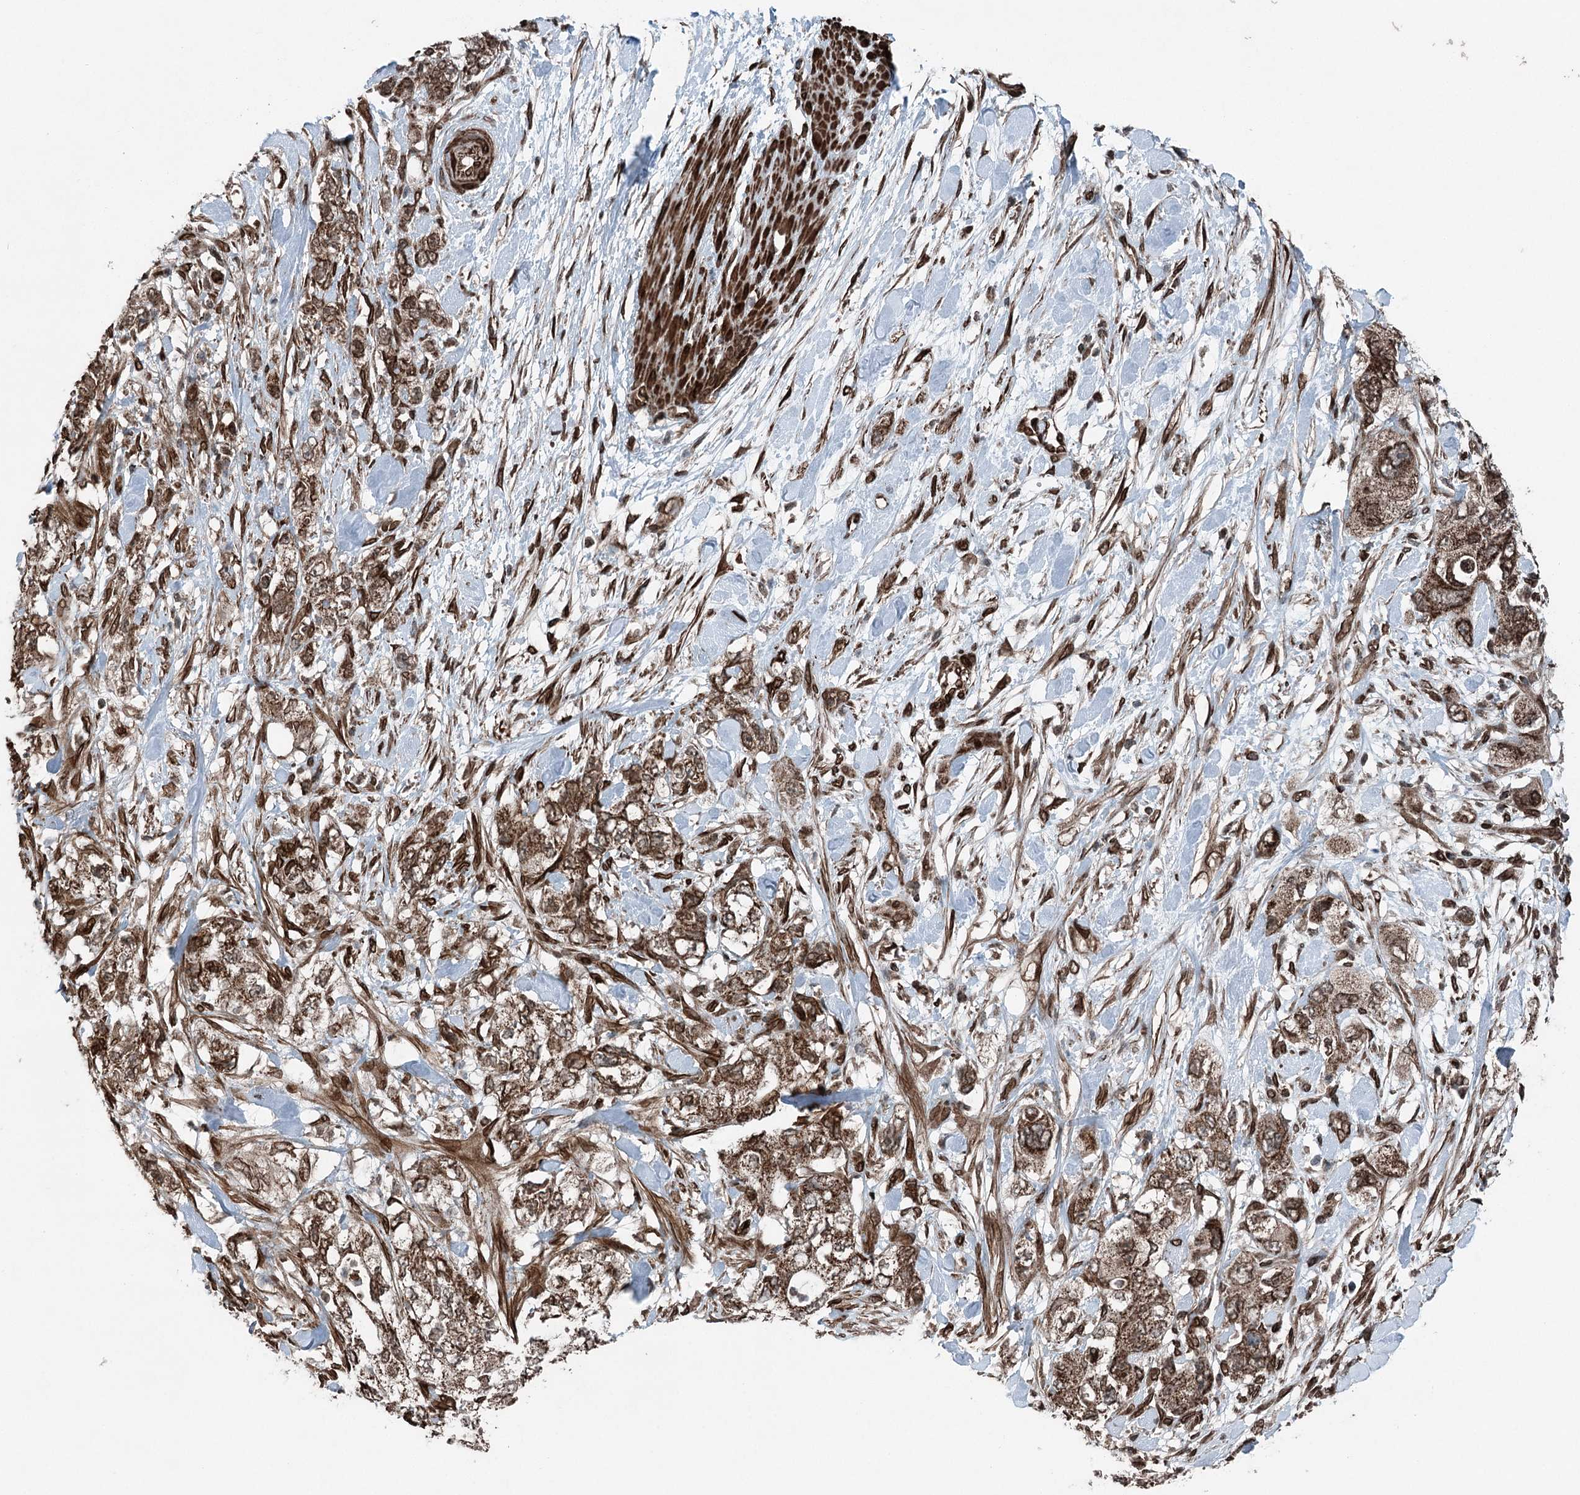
{"staining": {"intensity": "strong", "quantity": ">75%", "location": "cytoplasmic/membranous"}, "tissue": "pancreatic cancer", "cell_type": "Tumor cells", "image_type": "cancer", "snomed": [{"axis": "morphology", "description": "Adenocarcinoma, NOS"}, {"axis": "topography", "description": "Pancreas"}], "caption": "Tumor cells demonstrate high levels of strong cytoplasmic/membranous expression in about >75% of cells in pancreatic cancer (adenocarcinoma).", "gene": "BCKDHA", "patient": {"sex": "female", "age": 73}}